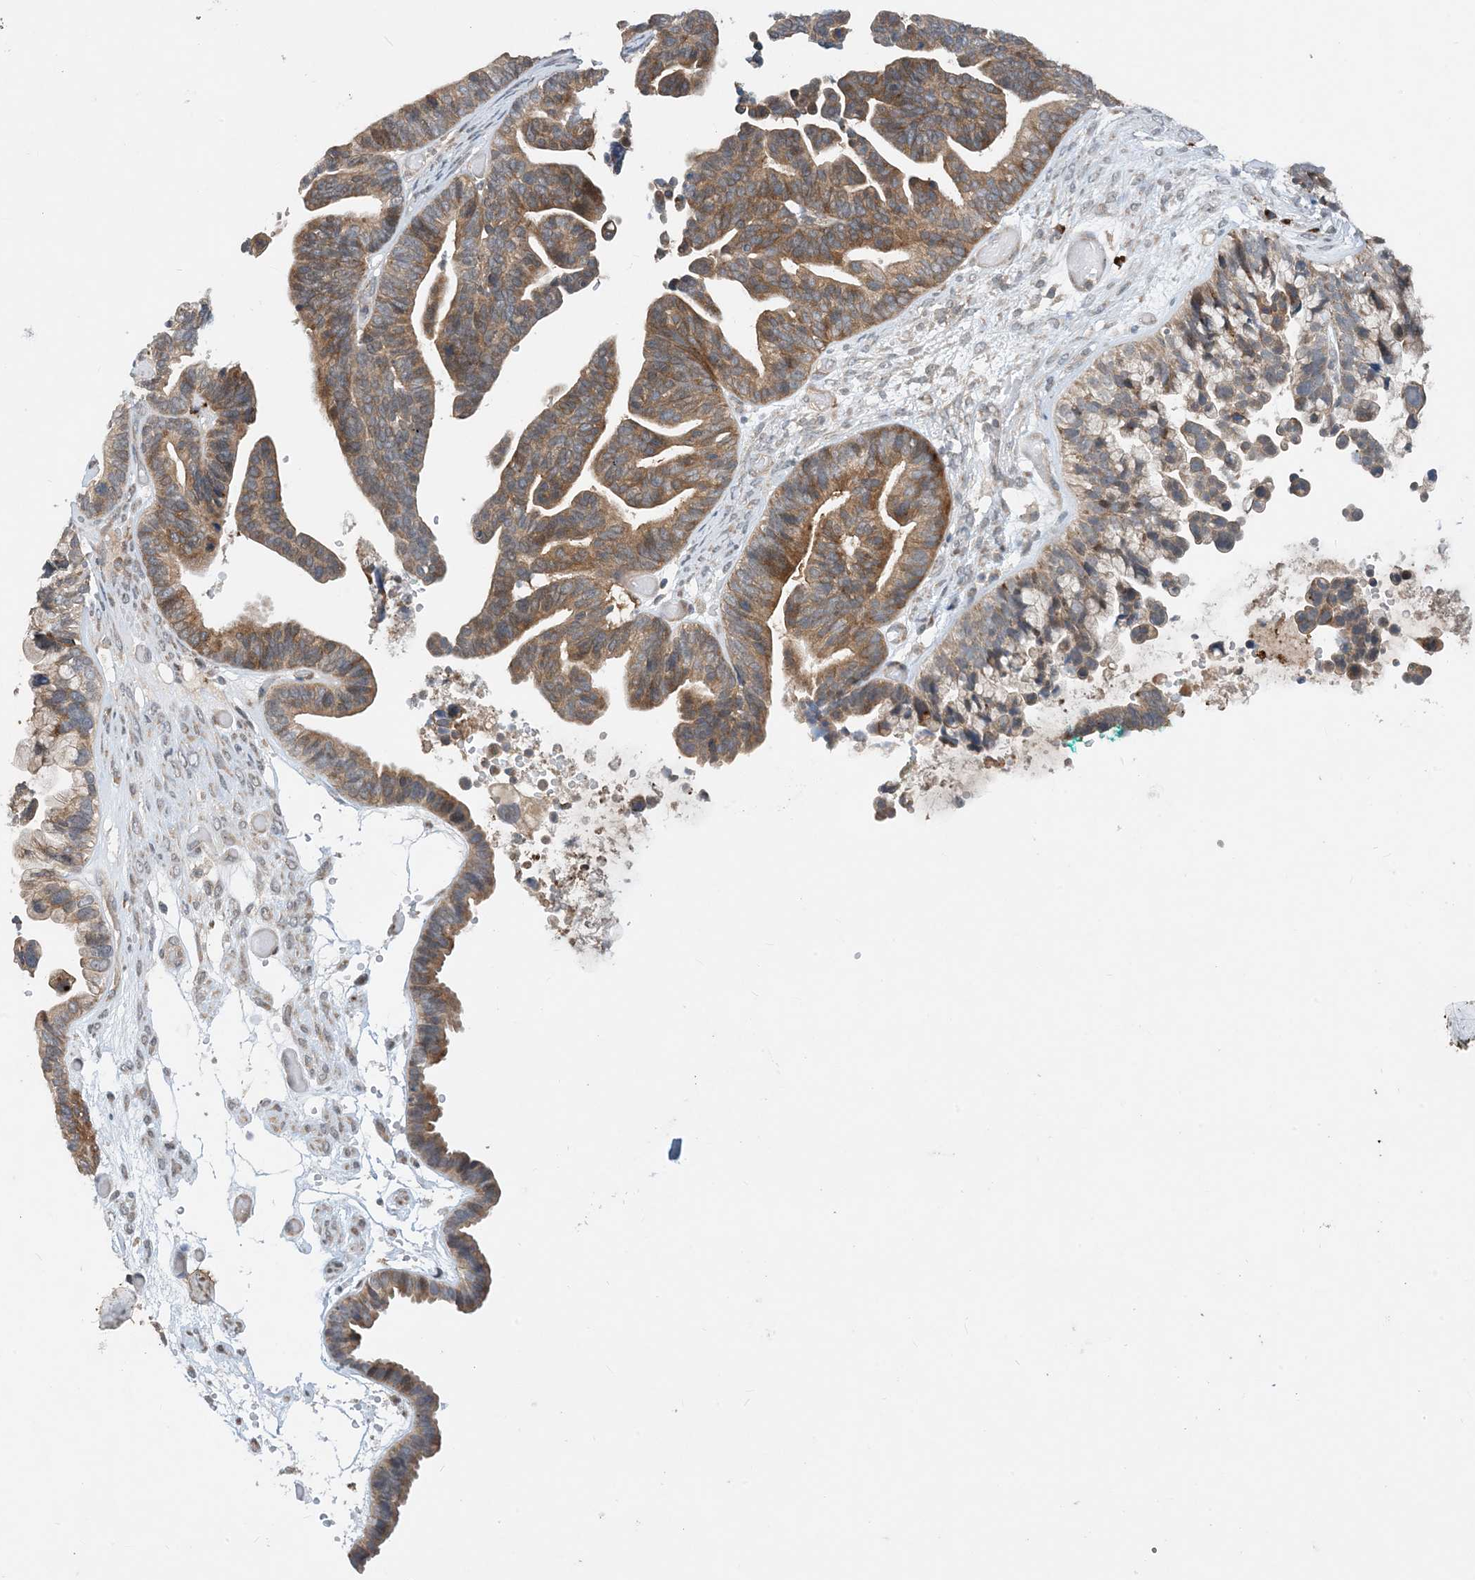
{"staining": {"intensity": "moderate", "quantity": ">75%", "location": "cytoplasmic/membranous"}, "tissue": "ovarian cancer", "cell_type": "Tumor cells", "image_type": "cancer", "snomed": [{"axis": "morphology", "description": "Cystadenocarcinoma, serous, NOS"}, {"axis": "topography", "description": "Ovary"}], "caption": "Immunohistochemistry staining of ovarian serous cystadenocarcinoma, which displays medium levels of moderate cytoplasmic/membranous staining in approximately >75% of tumor cells indicating moderate cytoplasmic/membranous protein positivity. The staining was performed using DAB (brown) for protein detection and nuclei were counterstained in hematoxylin (blue).", "gene": "PHOSPHO2", "patient": {"sex": "female", "age": 56}}